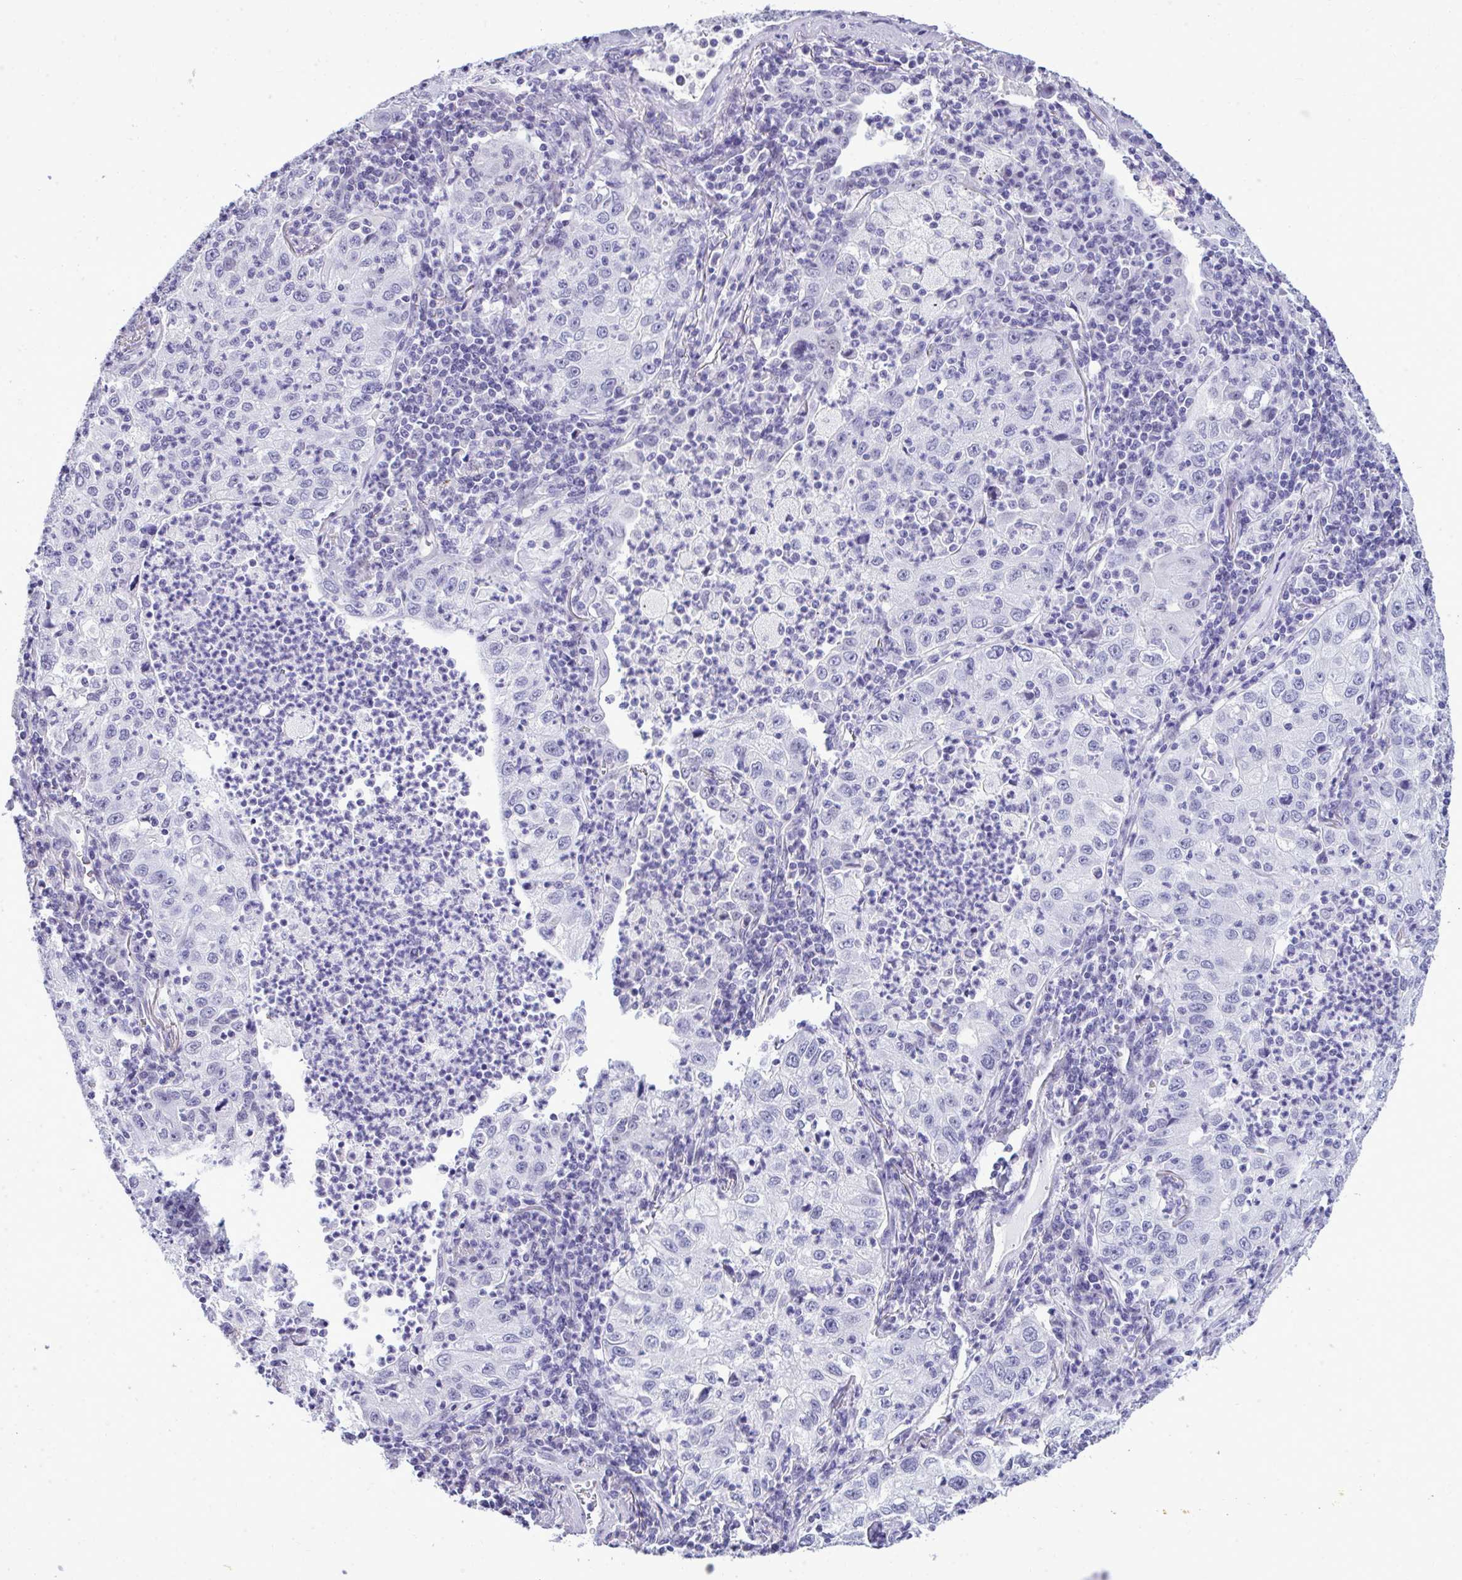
{"staining": {"intensity": "negative", "quantity": "none", "location": "none"}, "tissue": "lung cancer", "cell_type": "Tumor cells", "image_type": "cancer", "snomed": [{"axis": "morphology", "description": "Squamous cell carcinoma, NOS"}, {"axis": "topography", "description": "Lung"}], "caption": "IHC of lung cancer reveals no positivity in tumor cells.", "gene": "PRM2", "patient": {"sex": "male", "age": 71}}